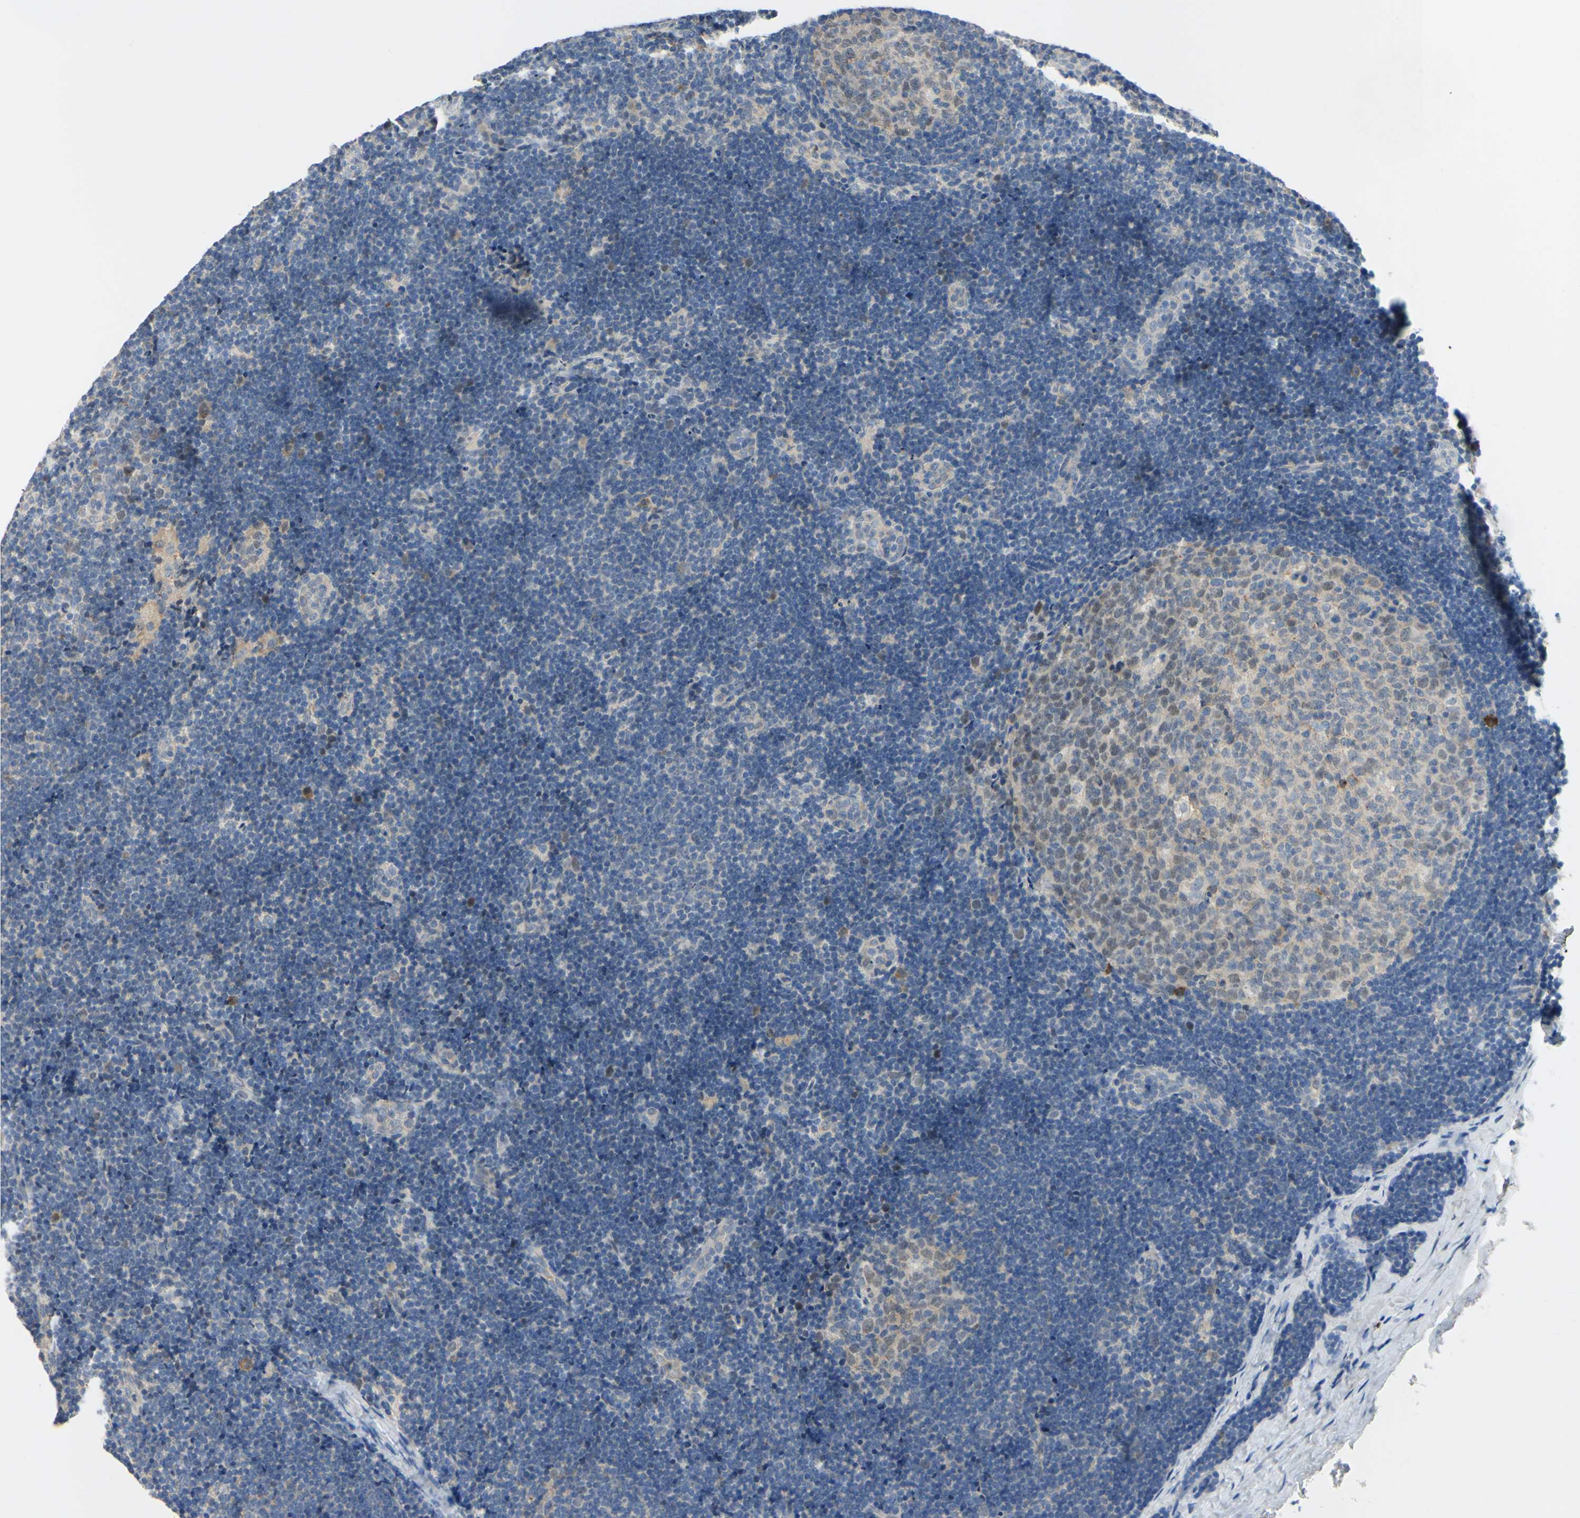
{"staining": {"intensity": "moderate", "quantity": "25%-75%", "location": "cytoplasmic/membranous,nuclear"}, "tissue": "lymph node", "cell_type": "Germinal center cells", "image_type": "normal", "snomed": [{"axis": "morphology", "description": "Normal tissue, NOS"}, {"axis": "topography", "description": "Lymph node"}], "caption": "DAB immunohistochemical staining of normal human lymph node demonstrates moderate cytoplasmic/membranous,nuclear protein expression in approximately 25%-75% of germinal center cells. (brown staining indicates protein expression, while blue staining denotes nuclei).", "gene": "LHX9", "patient": {"sex": "female", "age": 14}}